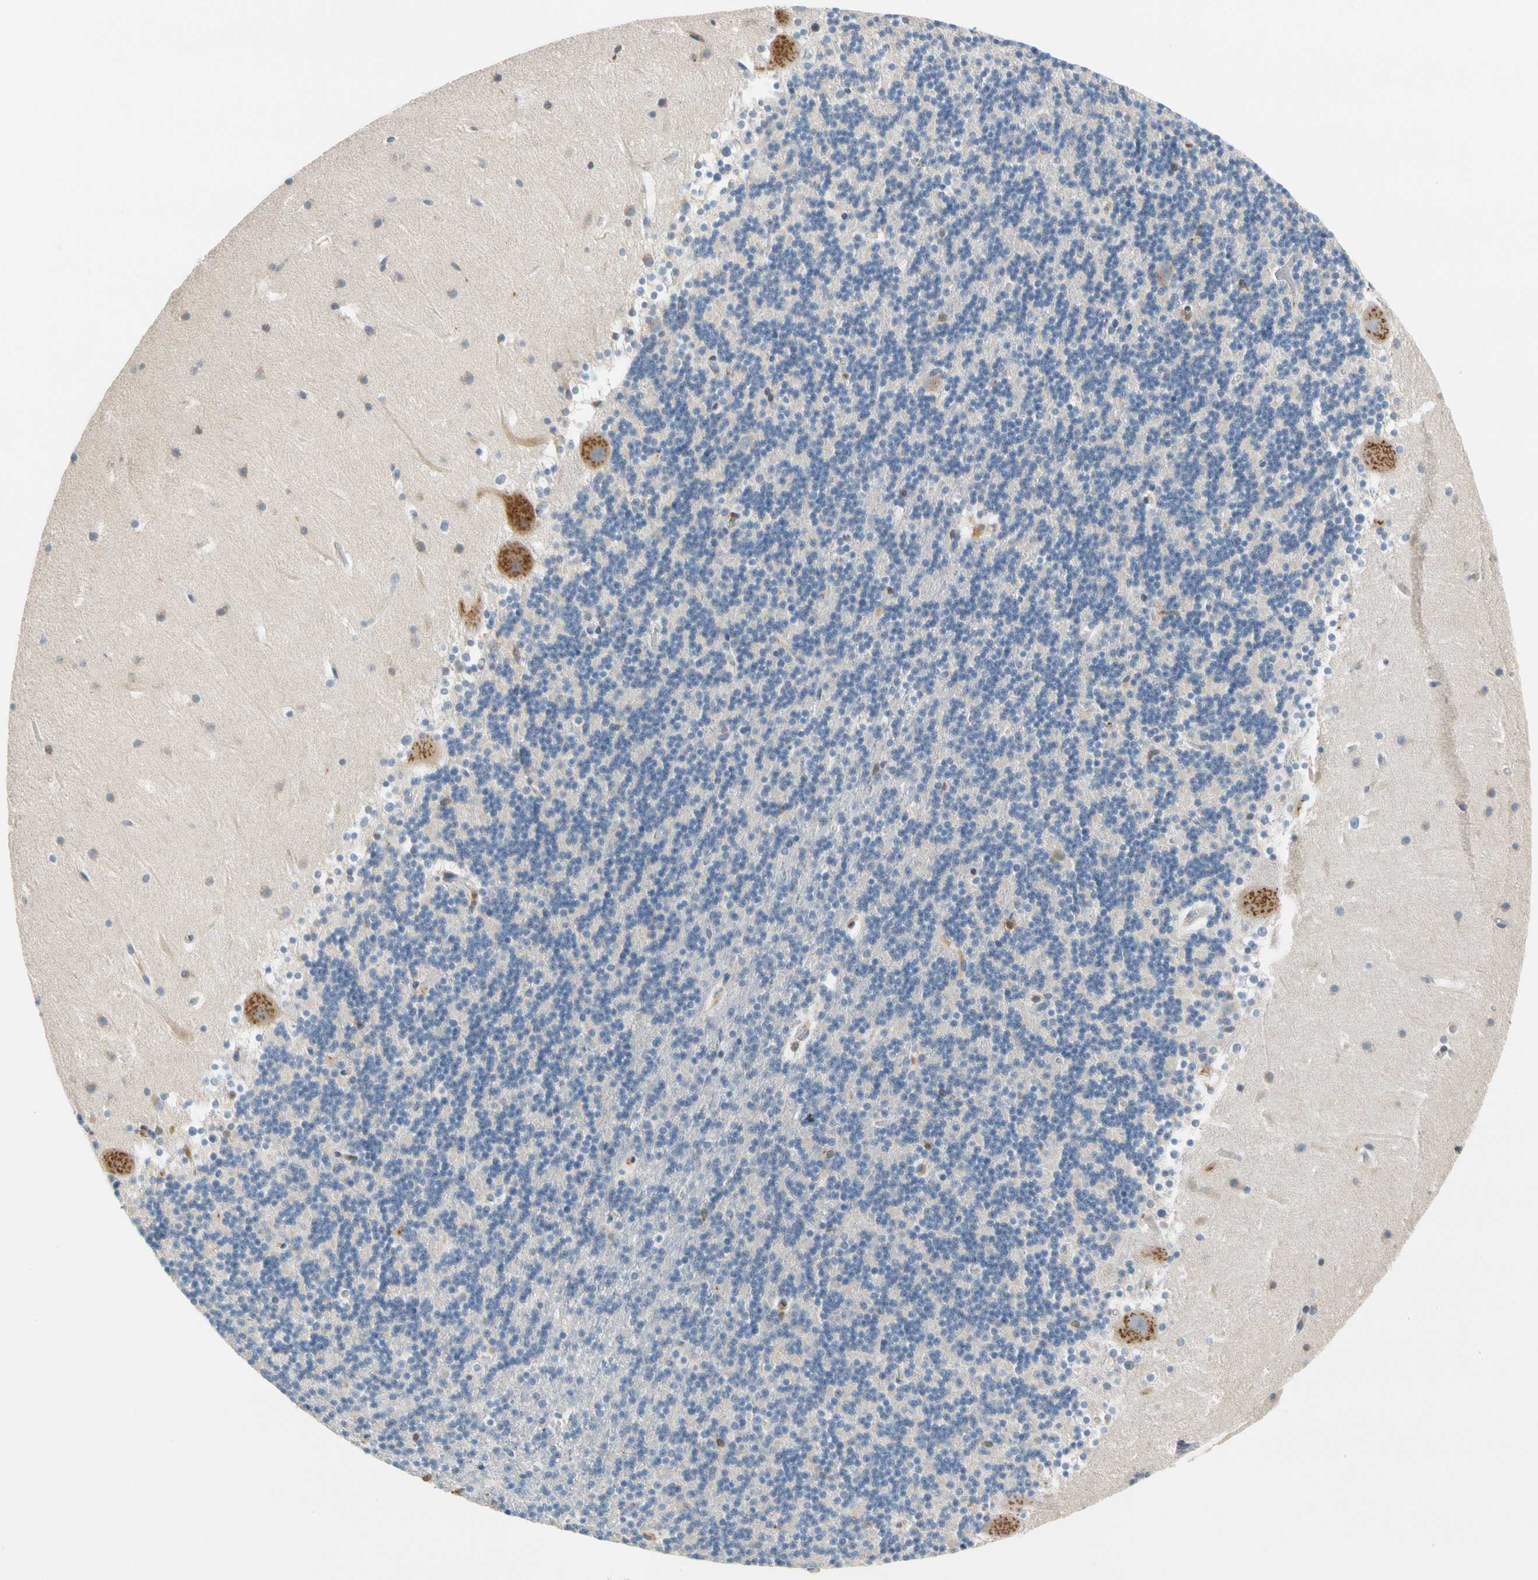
{"staining": {"intensity": "negative", "quantity": "none", "location": "none"}, "tissue": "cerebellum", "cell_type": "Cells in granular layer", "image_type": "normal", "snomed": [{"axis": "morphology", "description": "Normal tissue, NOS"}, {"axis": "topography", "description": "Cerebellum"}], "caption": "Micrograph shows no protein expression in cells in granular layer of unremarkable cerebellum. (DAB immunohistochemistry, high magnification).", "gene": "GPSM2", "patient": {"sex": "male", "age": 45}}